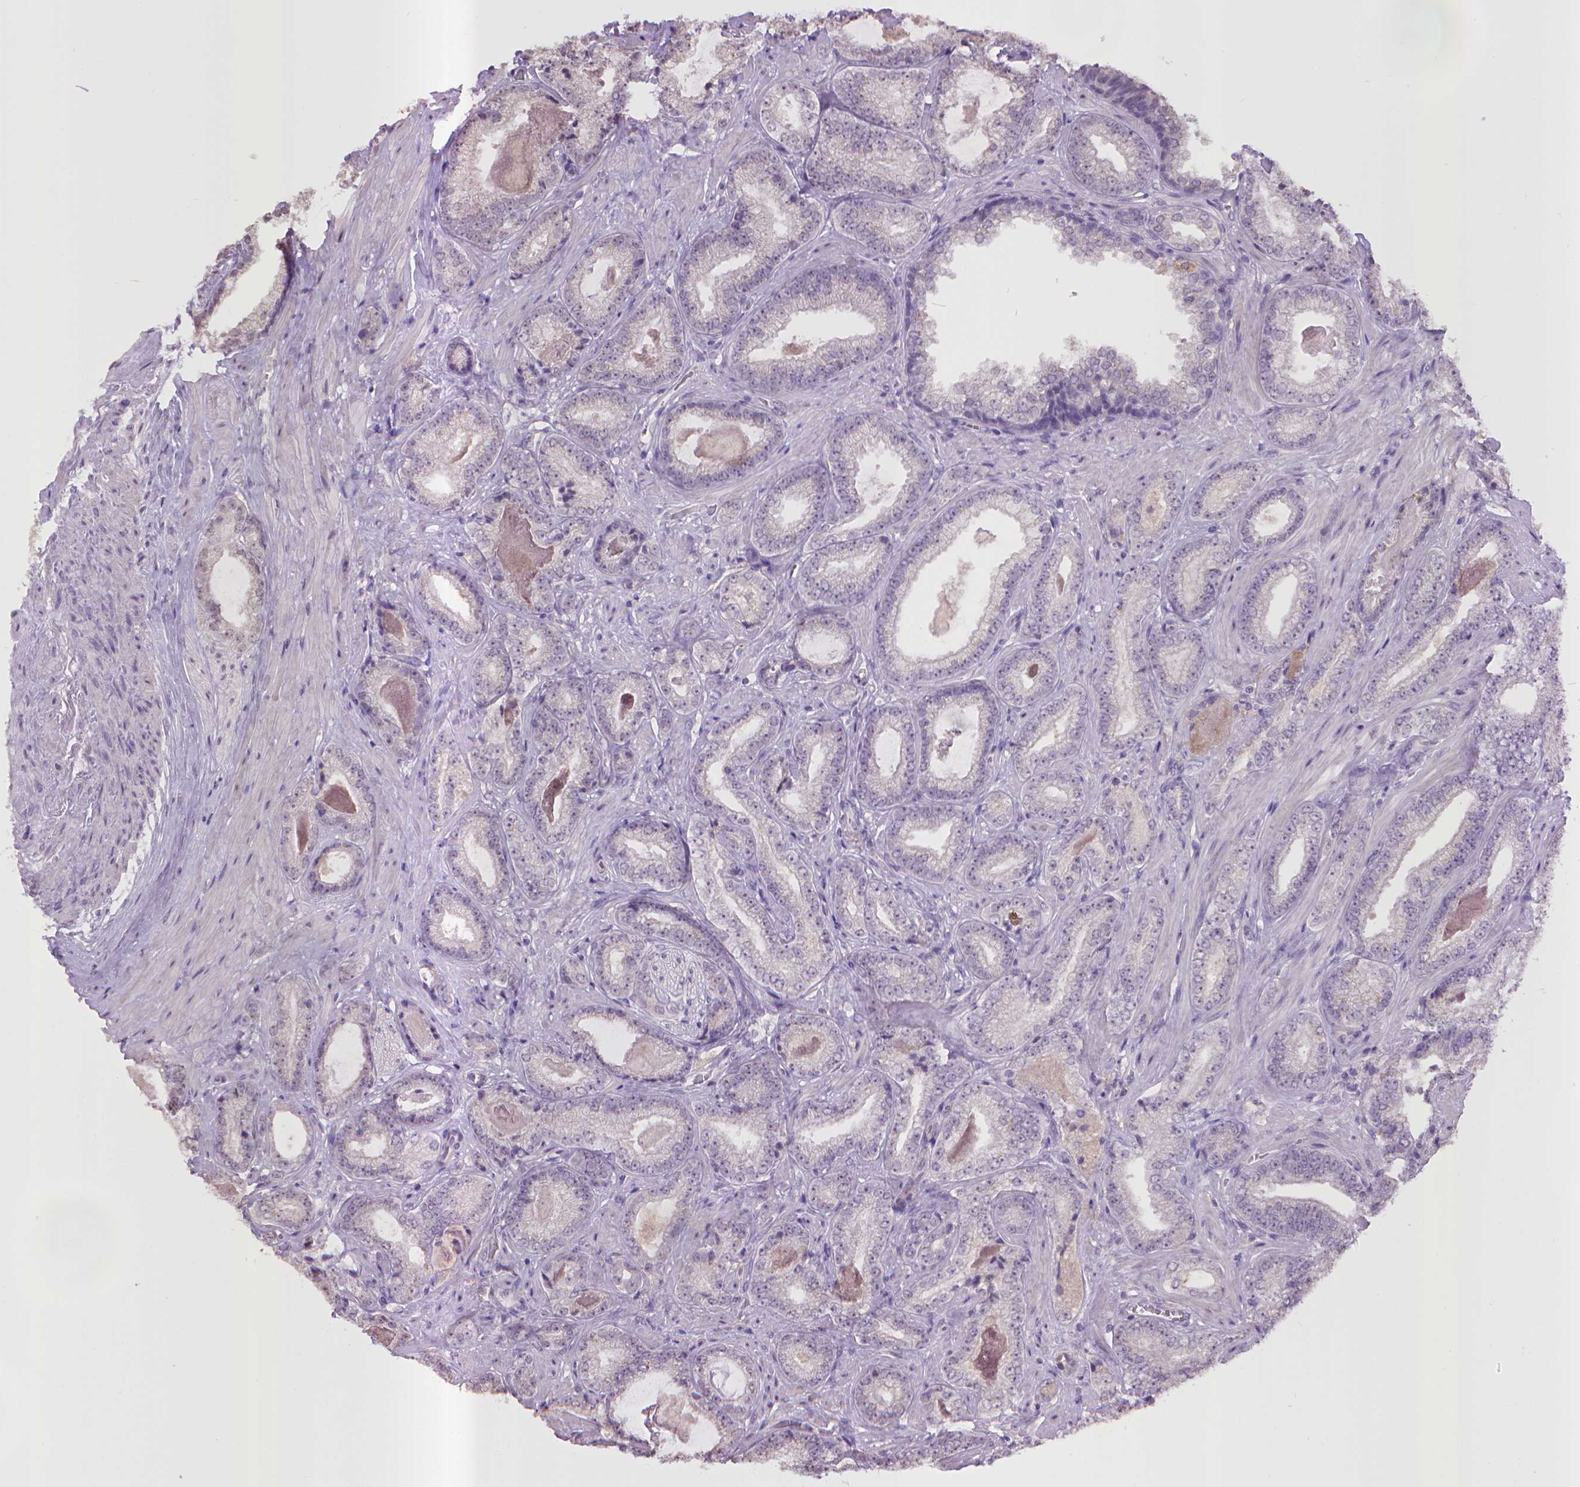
{"staining": {"intensity": "negative", "quantity": "none", "location": "none"}, "tissue": "prostate cancer", "cell_type": "Tumor cells", "image_type": "cancer", "snomed": [{"axis": "morphology", "description": "Adenocarcinoma, Low grade"}, {"axis": "topography", "description": "Prostate"}], "caption": "IHC histopathology image of human prostate low-grade adenocarcinoma stained for a protein (brown), which demonstrates no expression in tumor cells.", "gene": "CPM", "patient": {"sex": "male", "age": 61}}